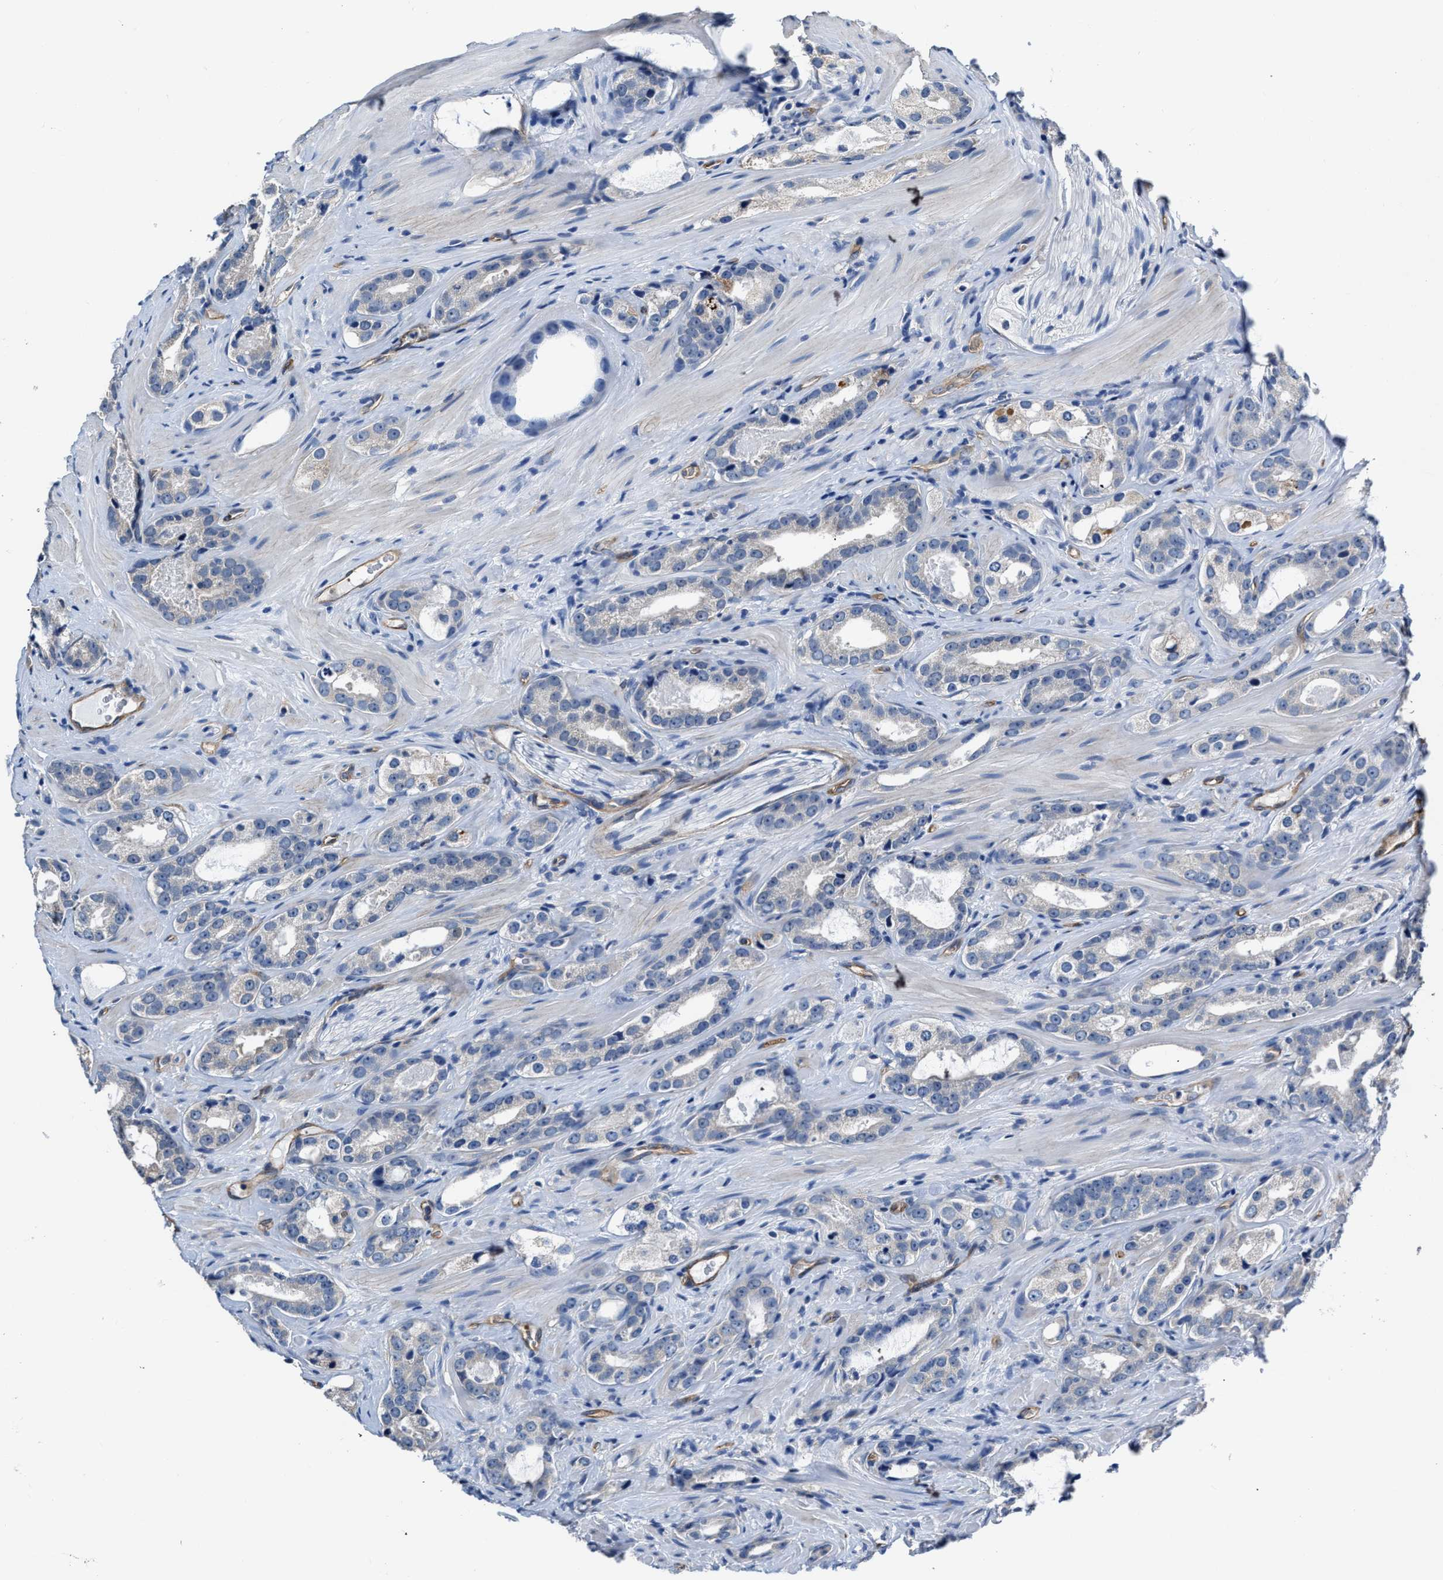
{"staining": {"intensity": "negative", "quantity": "none", "location": "none"}, "tissue": "prostate cancer", "cell_type": "Tumor cells", "image_type": "cancer", "snomed": [{"axis": "morphology", "description": "Adenocarcinoma, High grade"}, {"axis": "topography", "description": "Prostate"}], "caption": "Tumor cells show no significant staining in prostate high-grade adenocarcinoma.", "gene": "C22orf42", "patient": {"sex": "male", "age": 63}}